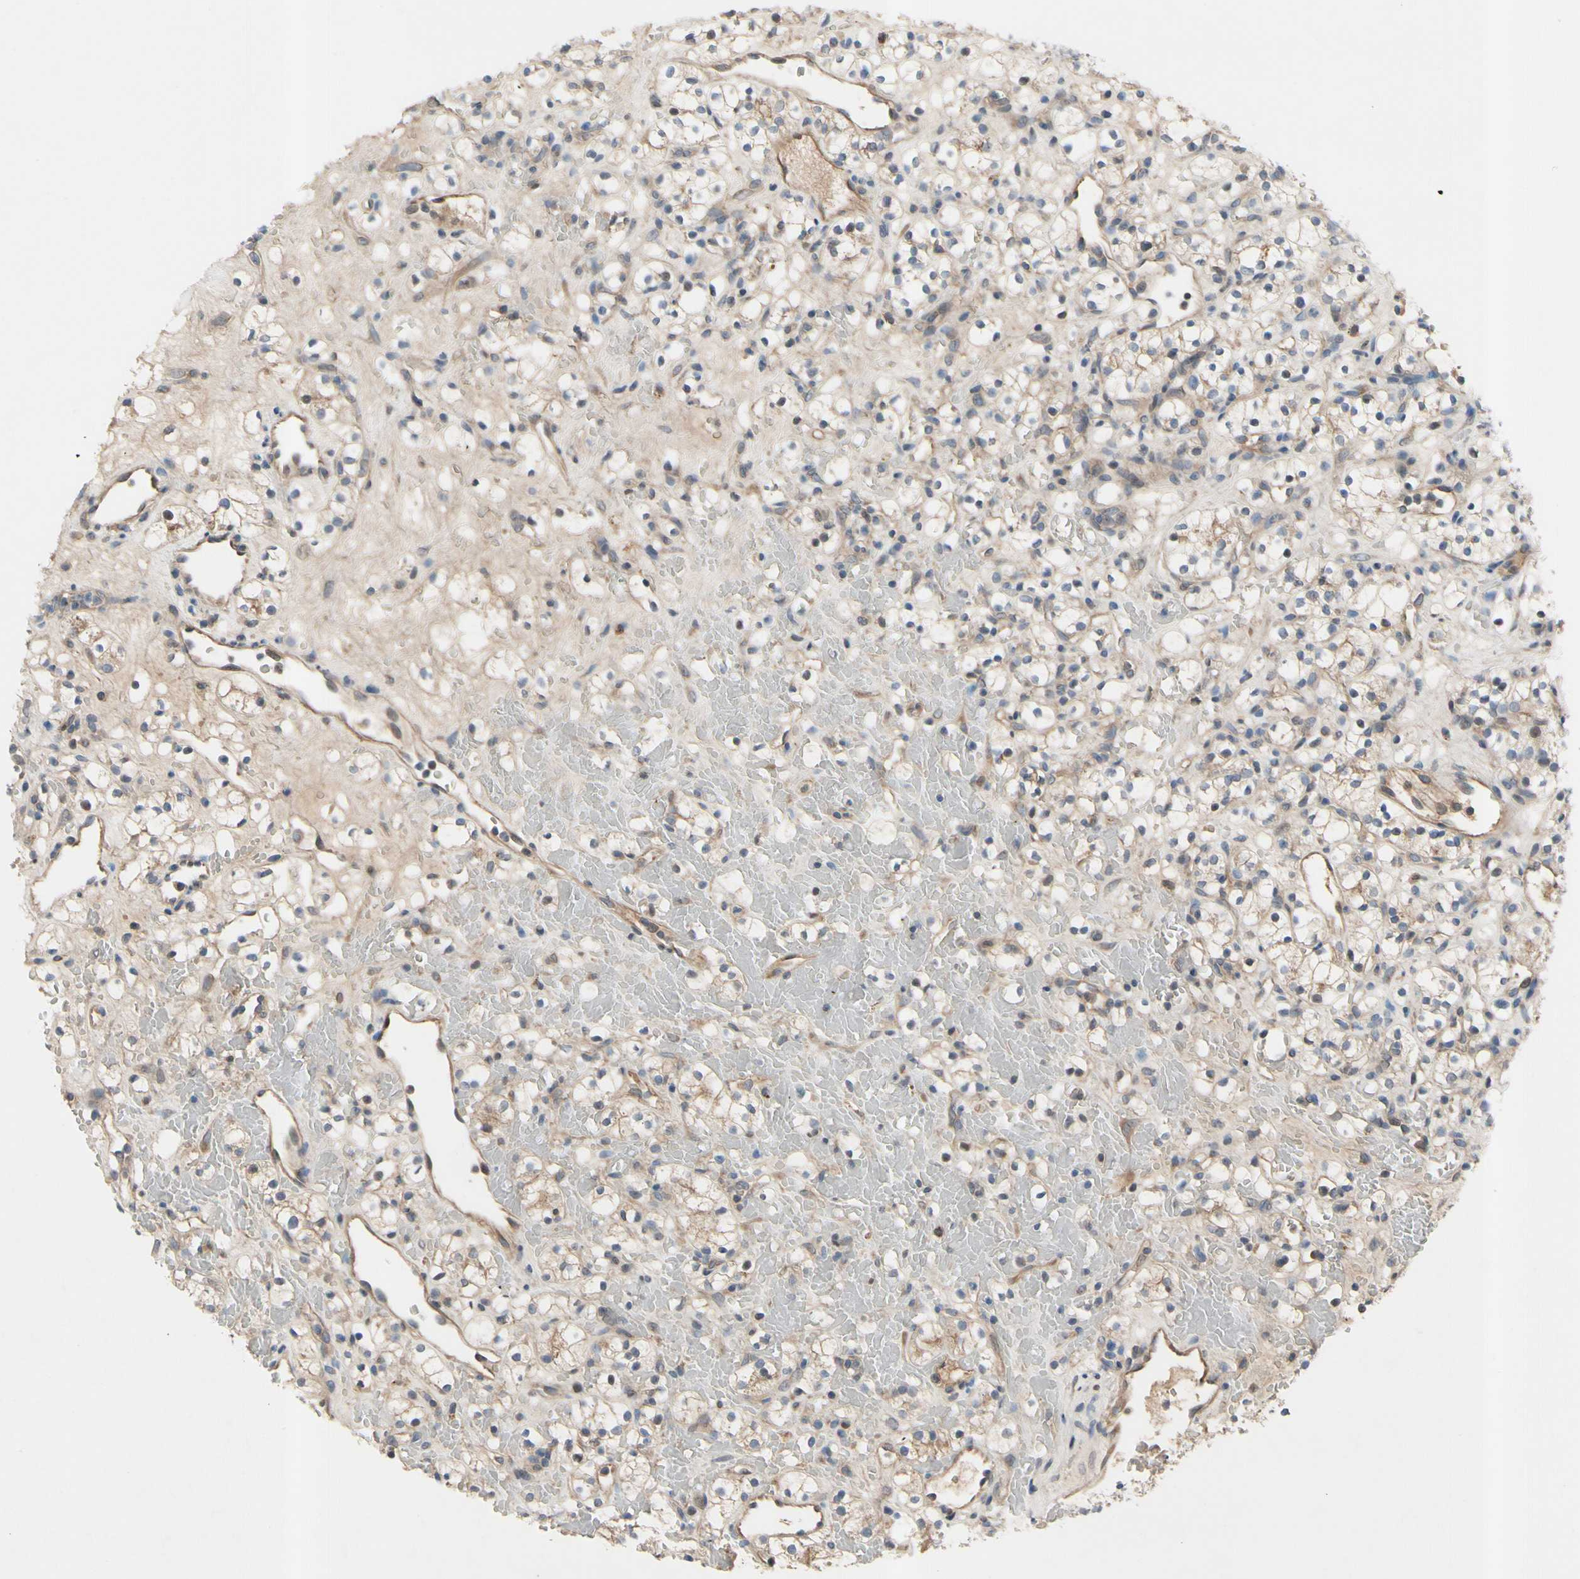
{"staining": {"intensity": "weak", "quantity": "25%-75%", "location": "cytoplasmic/membranous"}, "tissue": "renal cancer", "cell_type": "Tumor cells", "image_type": "cancer", "snomed": [{"axis": "morphology", "description": "Adenocarcinoma, NOS"}, {"axis": "topography", "description": "Kidney"}], "caption": "Weak cytoplasmic/membranous positivity is seen in approximately 25%-75% of tumor cells in renal adenocarcinoma. (Brightfield microscopy of DAB IHC at high magnification).", "gene": "ICAM5", "patient": {"sex": "female", "age": 60}}